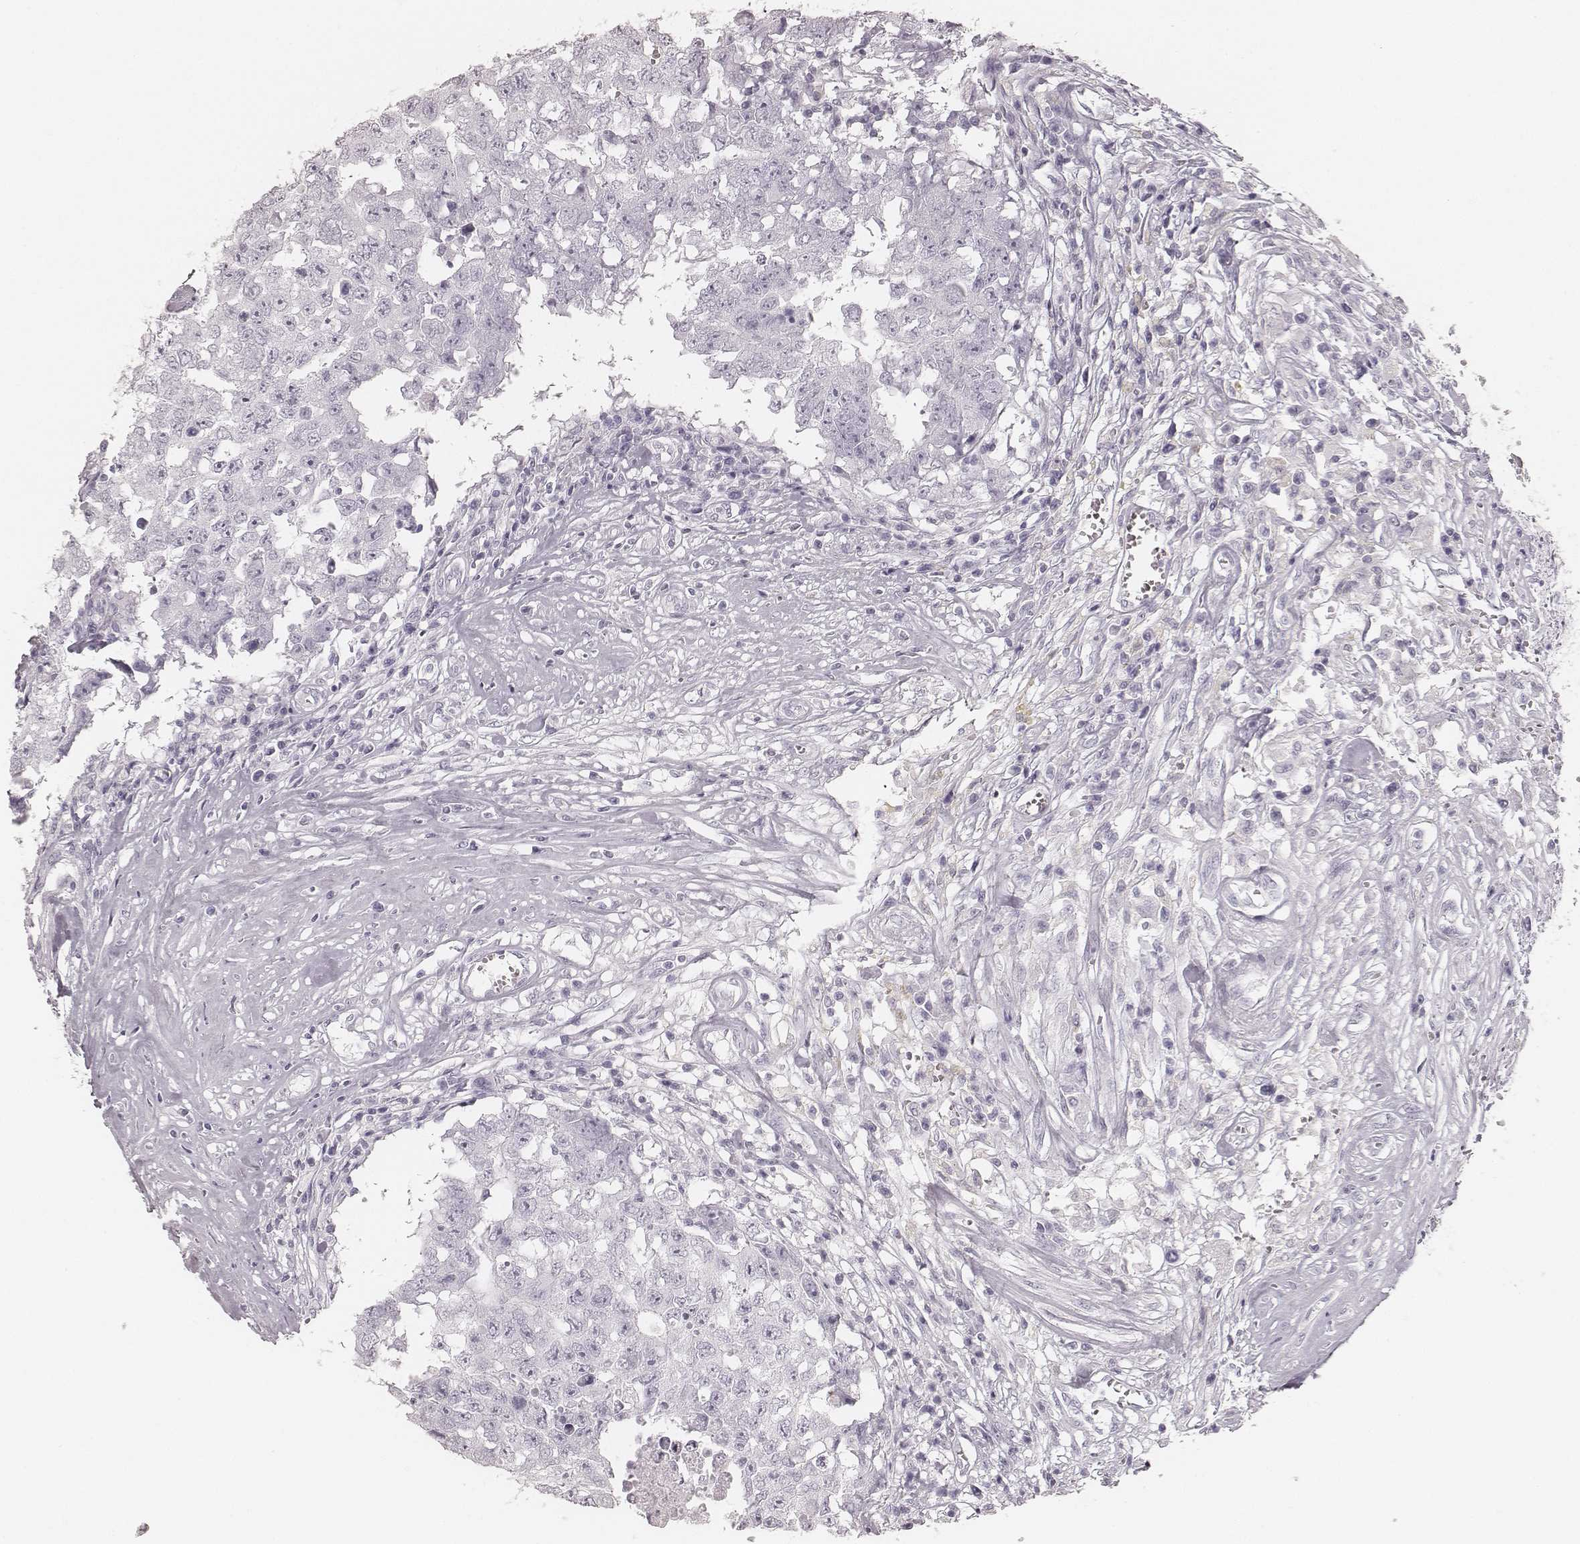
{"staining": {"intensity": "negative", "quantity": "none", "location": "none"}, "tissue": "testis cancer", "cell_type": "Tumor cells", "image_type": "cancer", "snomed": [{"axis": "morphology", "description": "Carcinoma, Embryonal, NOS"}, {"axis": "topography", "description": "Testis"}], "caption": "There is no significant positivity in tumor cells of testis cancer.", "gene": "KRT34", "patient": {"sex": "male", "age": 36}}